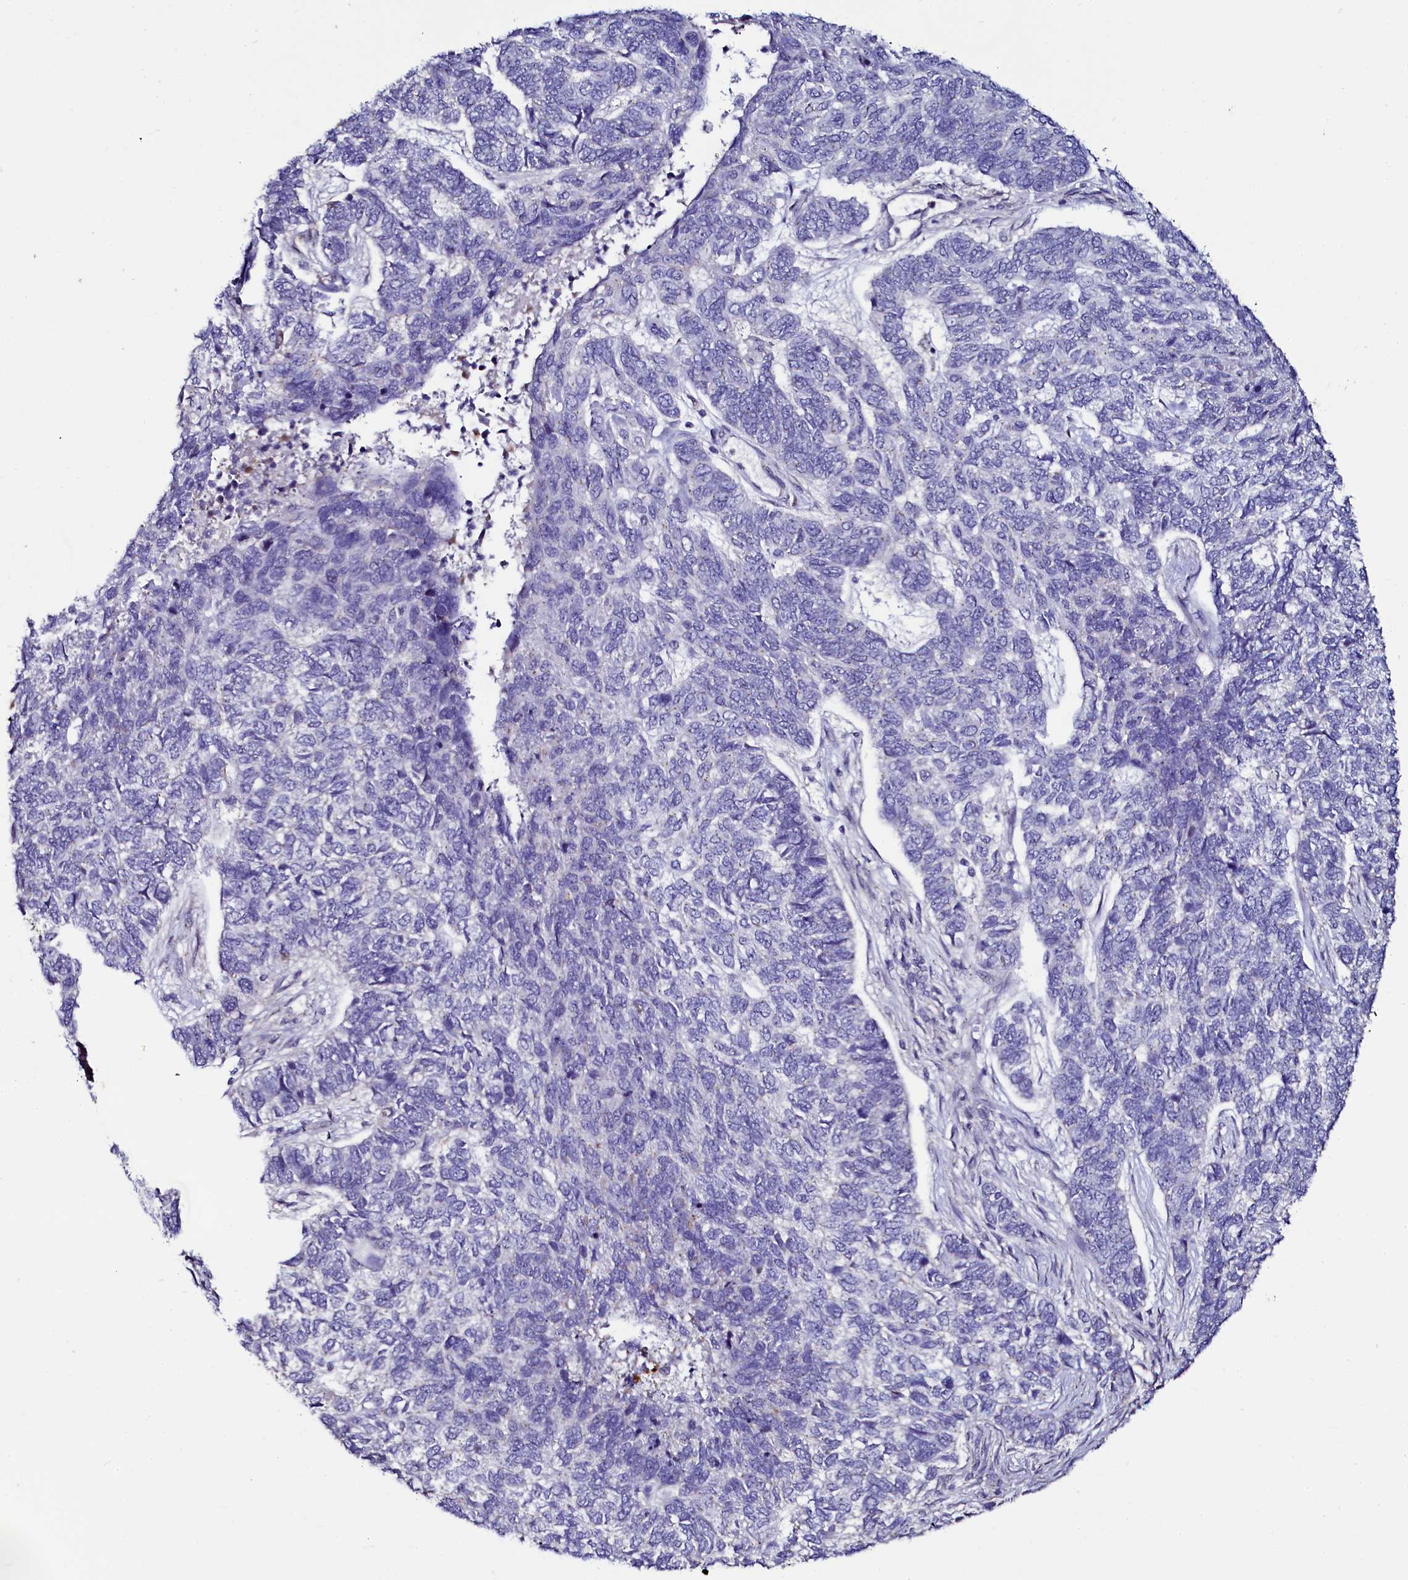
{"staining": {"intensity": "negative", "quantity": "none", "location": "none"}, "tissue": "skin cancer", "cell_type": "Tumor cells", "image_type": "cancer", "snomed": [{"axis": "morphology", "description": "Basal cell carcinoma"}, {"axis": "topography", "description": "Skin"}], "caption": "Skin cancer (basal cell carcinoma) was stained to show a protein in brown. There is no significant staining in tumor cells.", "gene": "USPL1", "patient": {"sex": "female", "age": 65}}